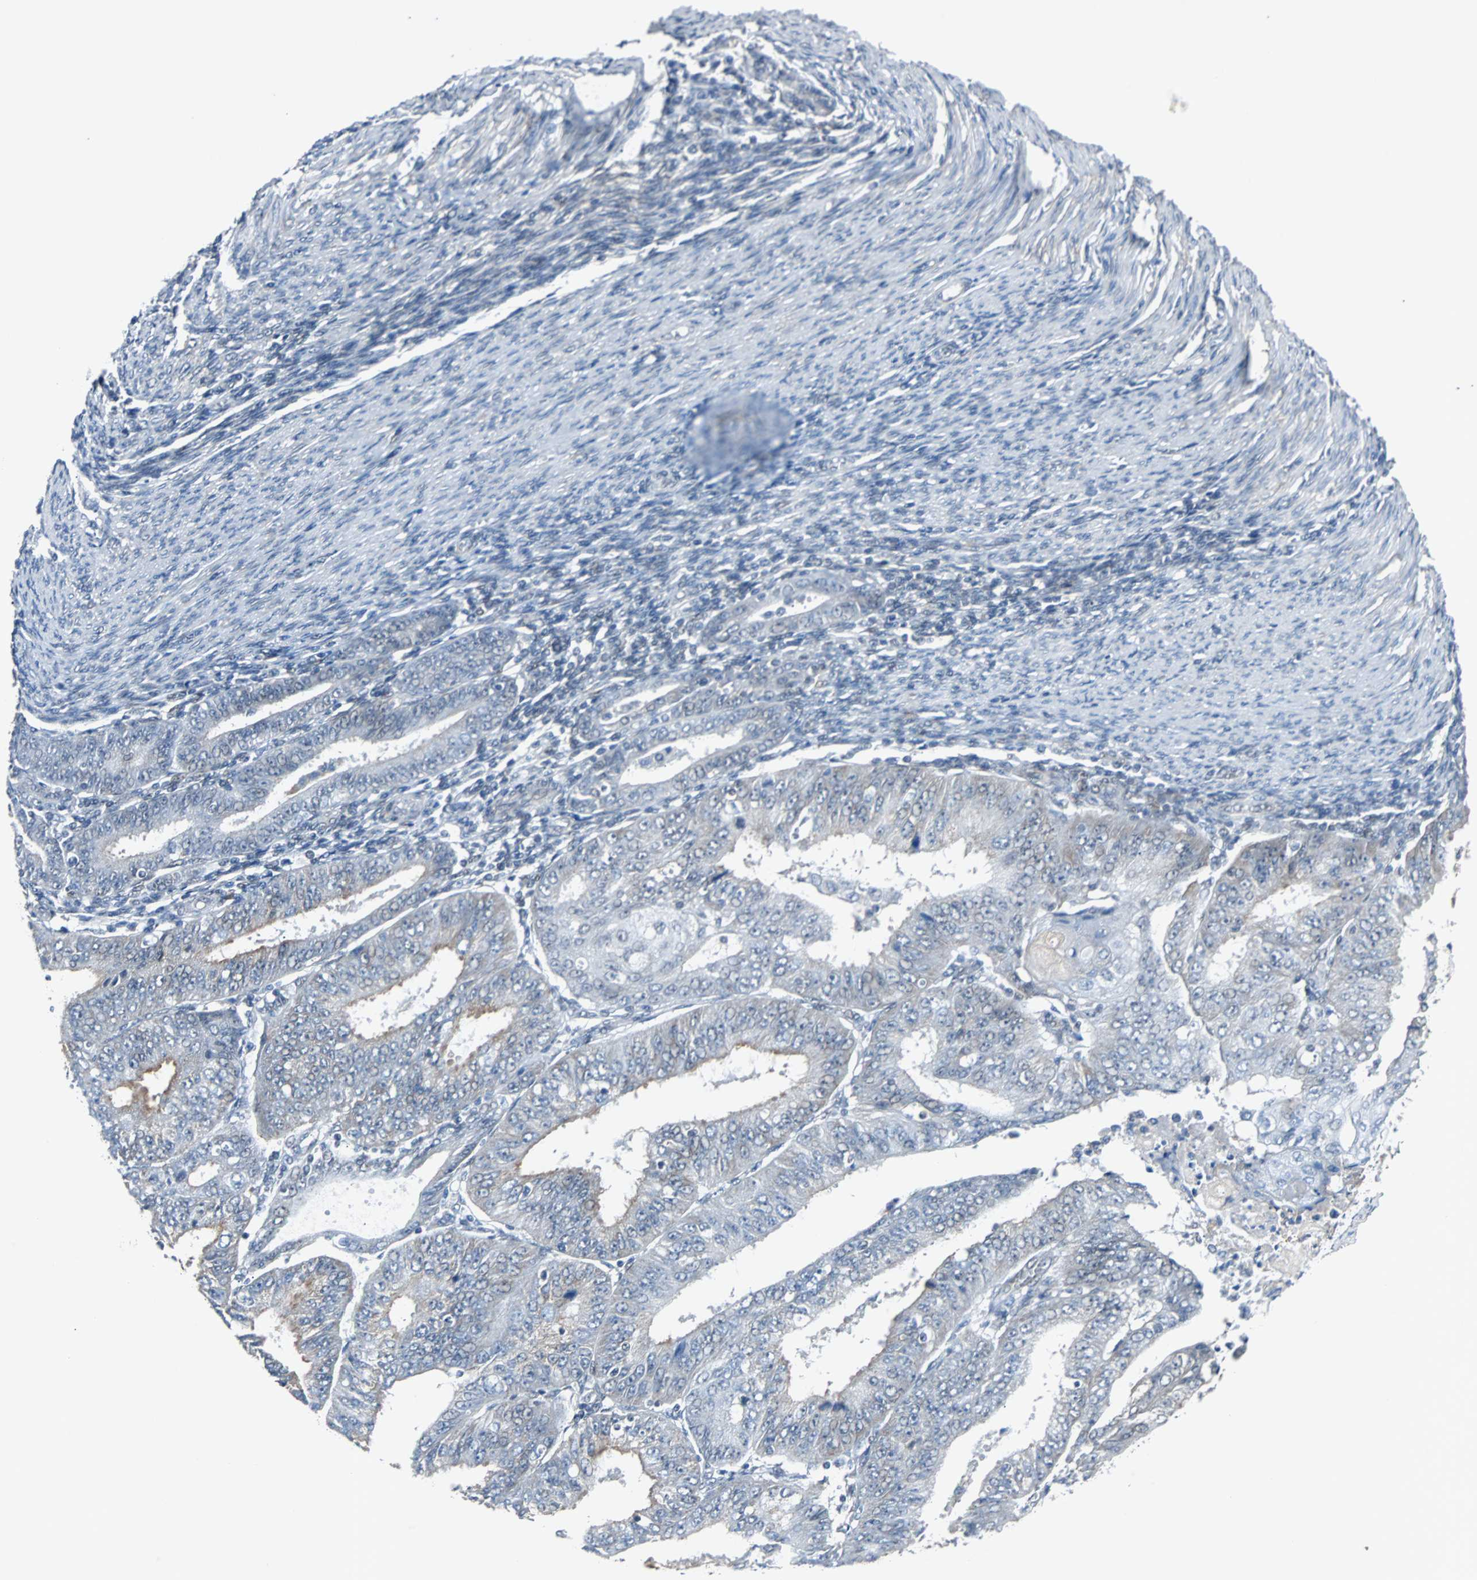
{"staining": {"intensity": "negative", "quantity": "none", "location": "none"}, "tissue": "endometrial cancer", "cell_type": "Tumor cells", "image_type": "cancer", "snomed": [{"axis": "morphology", "description": "Adenocarcinoma, NOS"}, {"axis": "topography", "description": "Endometrium"}], "caption": "Protein analysis of adenocarcinoma (endometrial) reveals no significant positivity in tumor cells.", "gene": "ZHX2", "patient": {"sex": "female", "age": 42}}